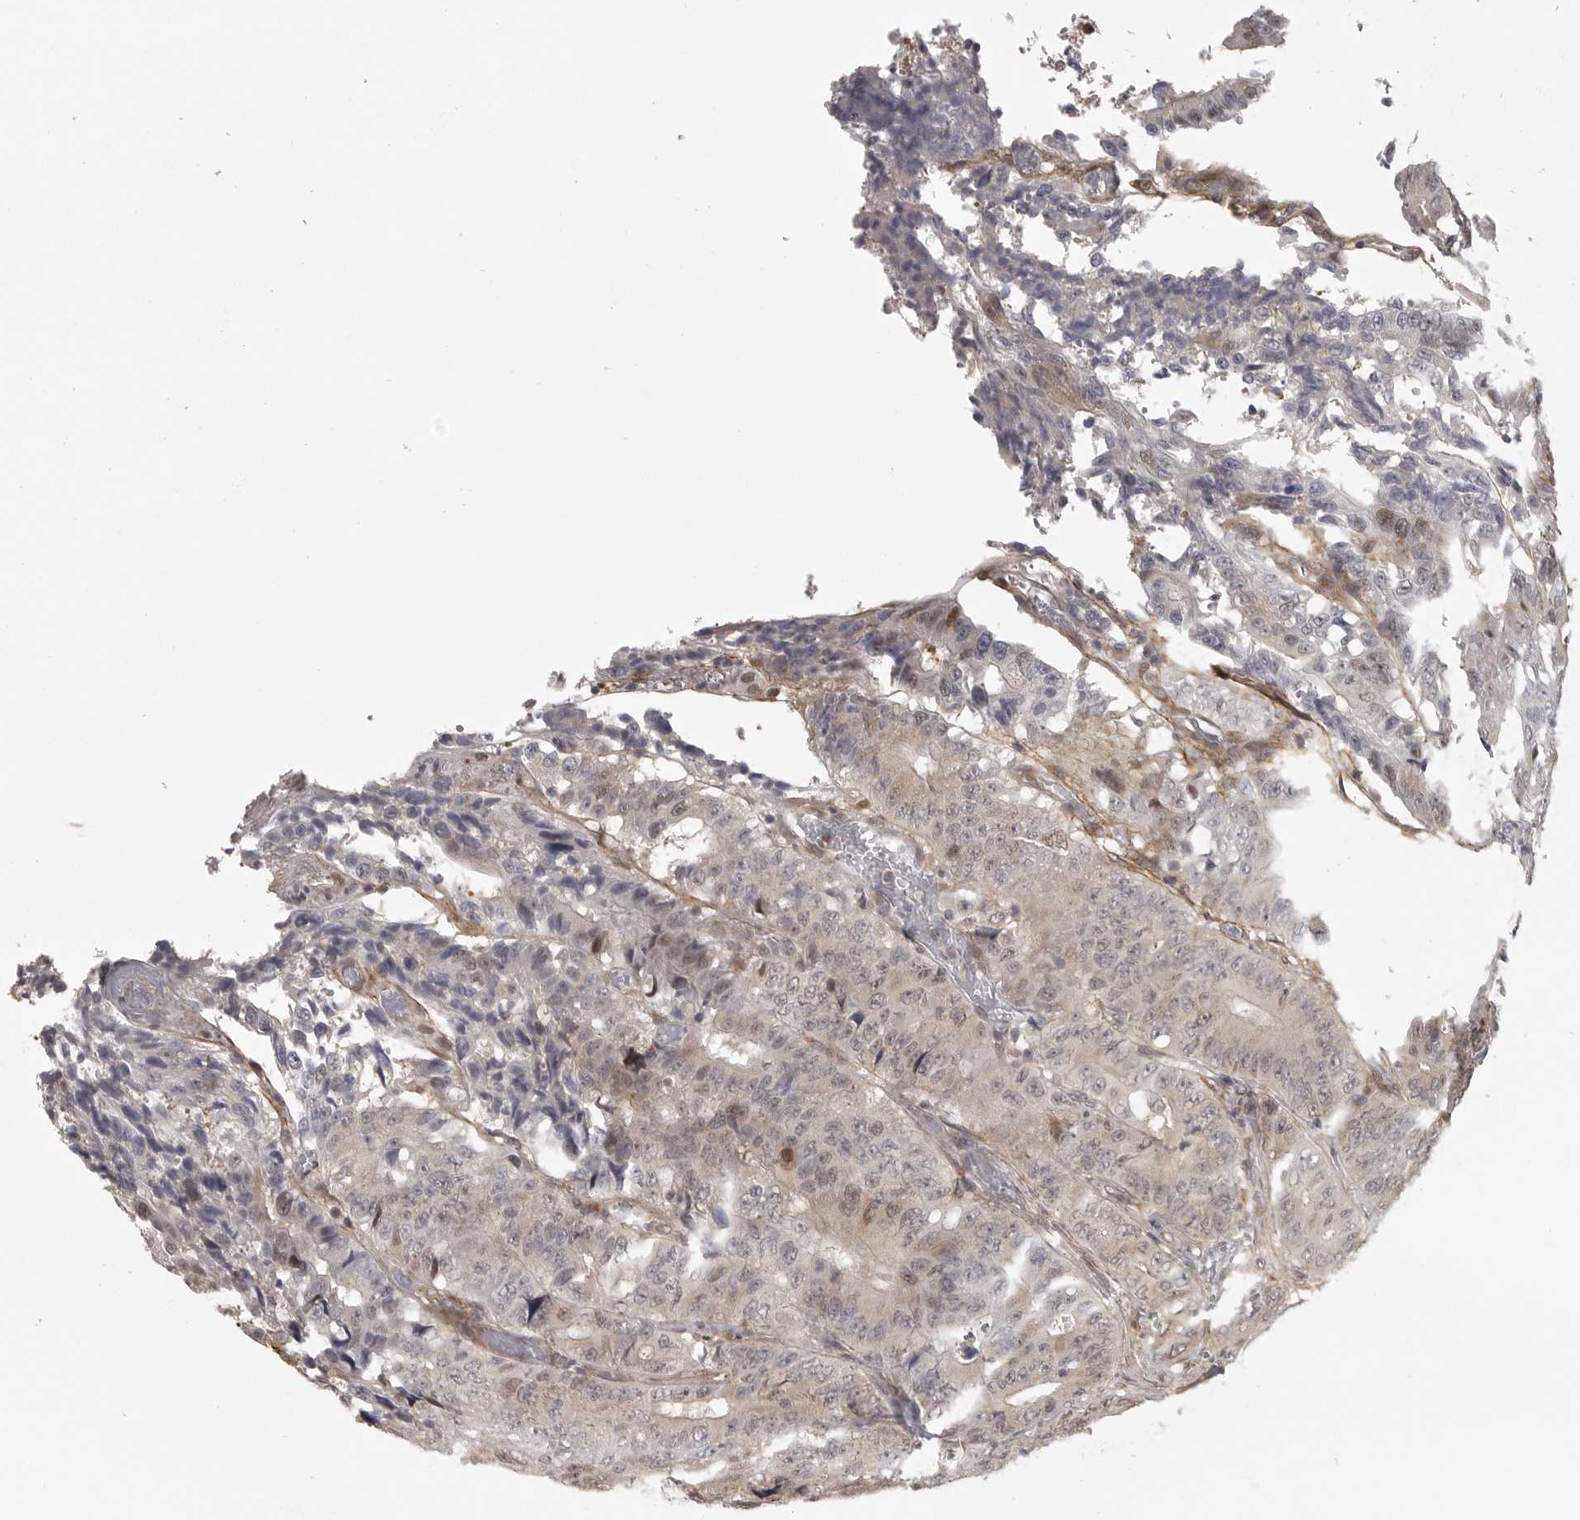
{"staining": {"intensity": "weak", "quantity": "<25%", "location": "nuclear"}, "tissue": "colorectal cancer", "cell_type": "Tumor cells", "image_type": "cancer", "snomed": [{"axis": "morphology", "description": "Adenocarcinoma, NOS"}, {"axis": "topography", "description": "Colon"}], "caption": "DAB immunohistochemical staining of human colorectal cancer (adenocarcinoma) exhibits no significant expression in tumor cells.", "gene": "UROD", "patient": {"sex": "male", "age": 83}}